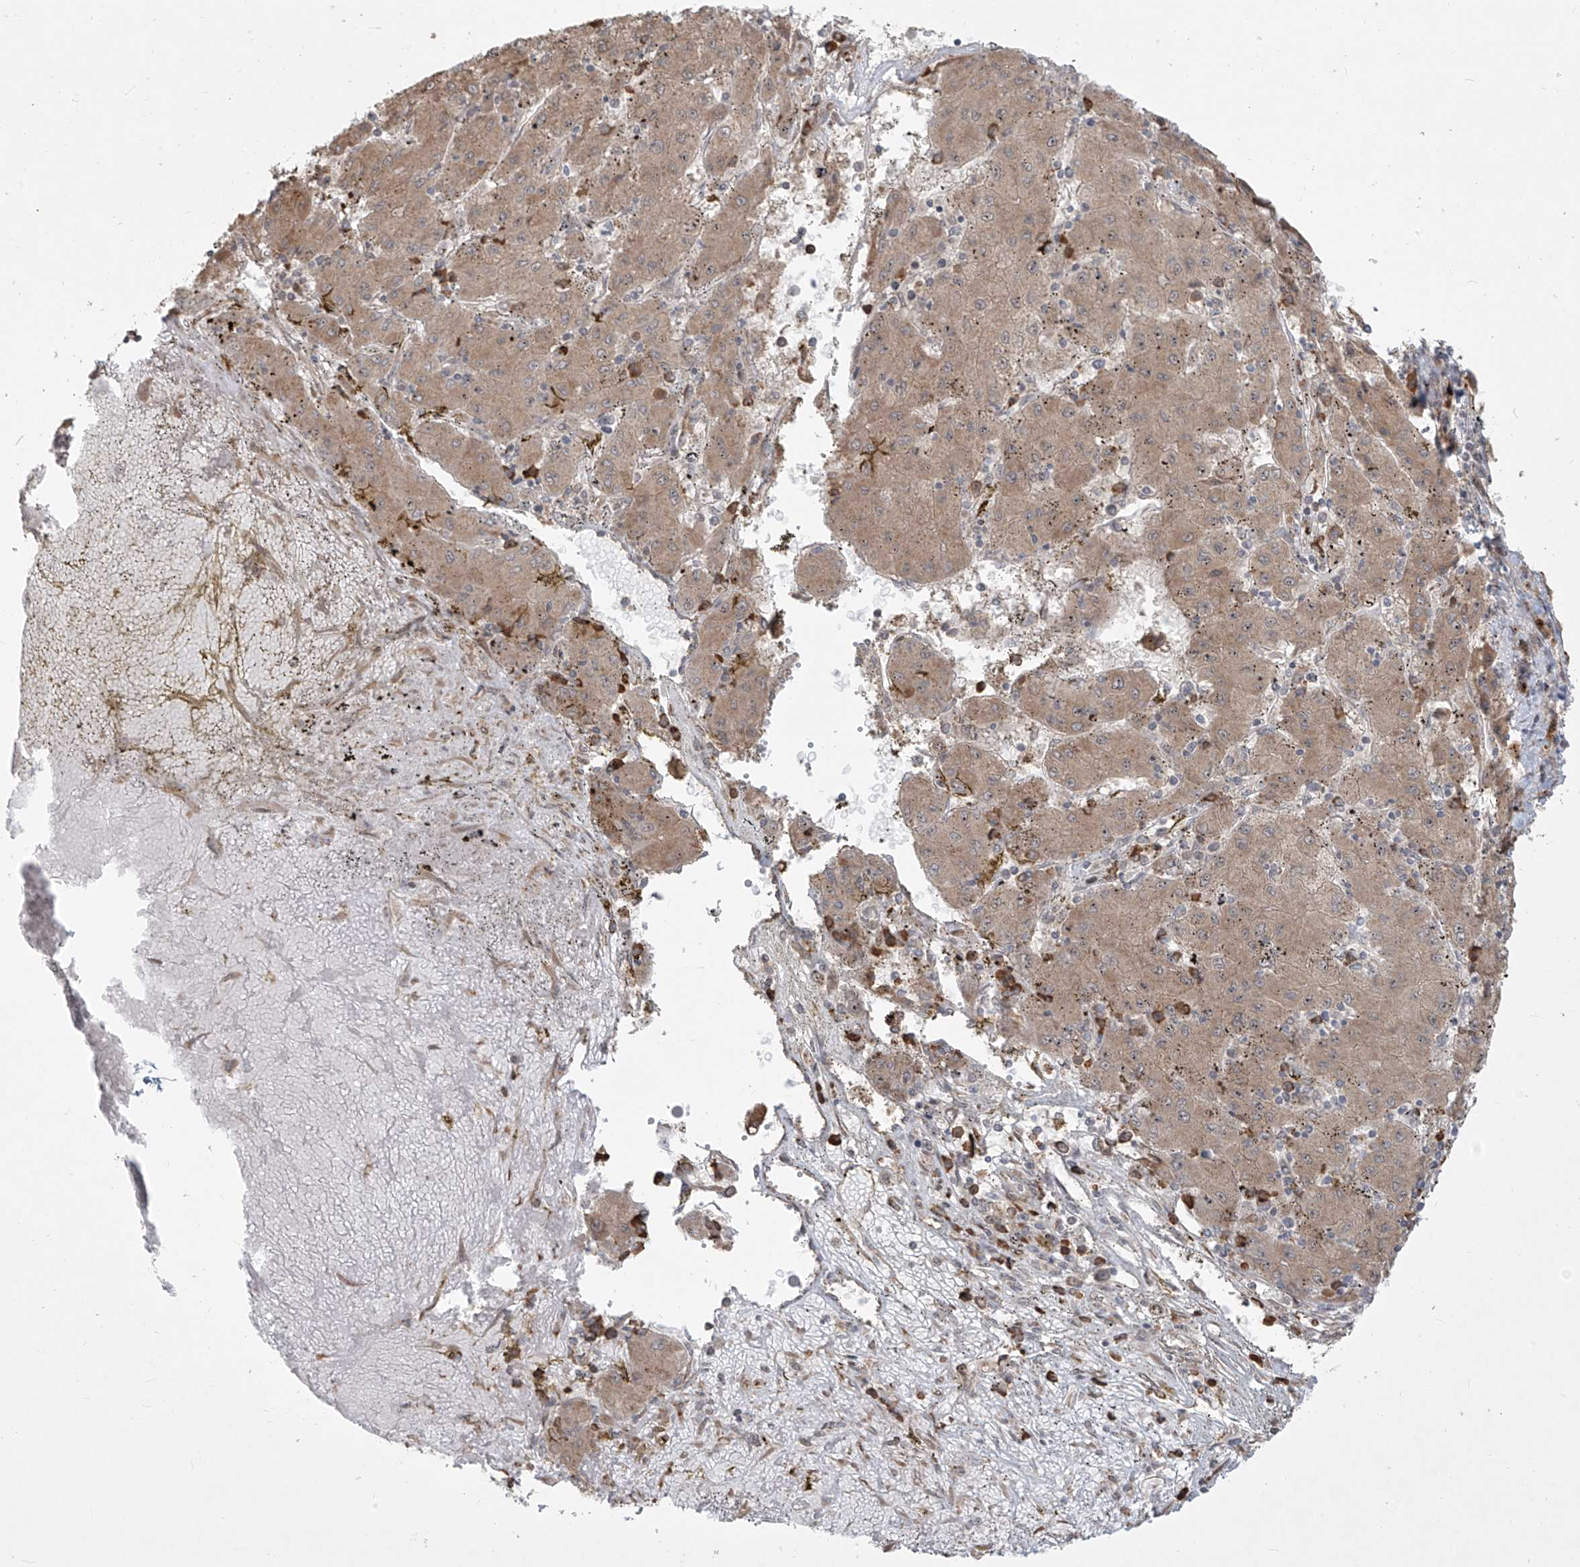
{"staining": {"intensity": "weak", "quantity": ">75%", "location": "cytoplasmic/membranous"}, "tissue": "liver cancer", "cell_type": "Tumor cells", "image_type": "cancer", "snomed": [{"axis": "morphology", "description": "Carcinoma, Hepatocellular, NOS"}, {"axis": "topography", "description": "Liver"}], "caption": "High-magnification brightfield microscopy of hepatocellular carcinoma (liver) stained with DAB (brown) and counterstained with hematoxylin (blue). tumor cells exhibit weak cytoplasmic/membranous expression is seen in about>75% of cells.", "gene": "PLEKHM3", "patient": {"sex": "male", "age": 72}}